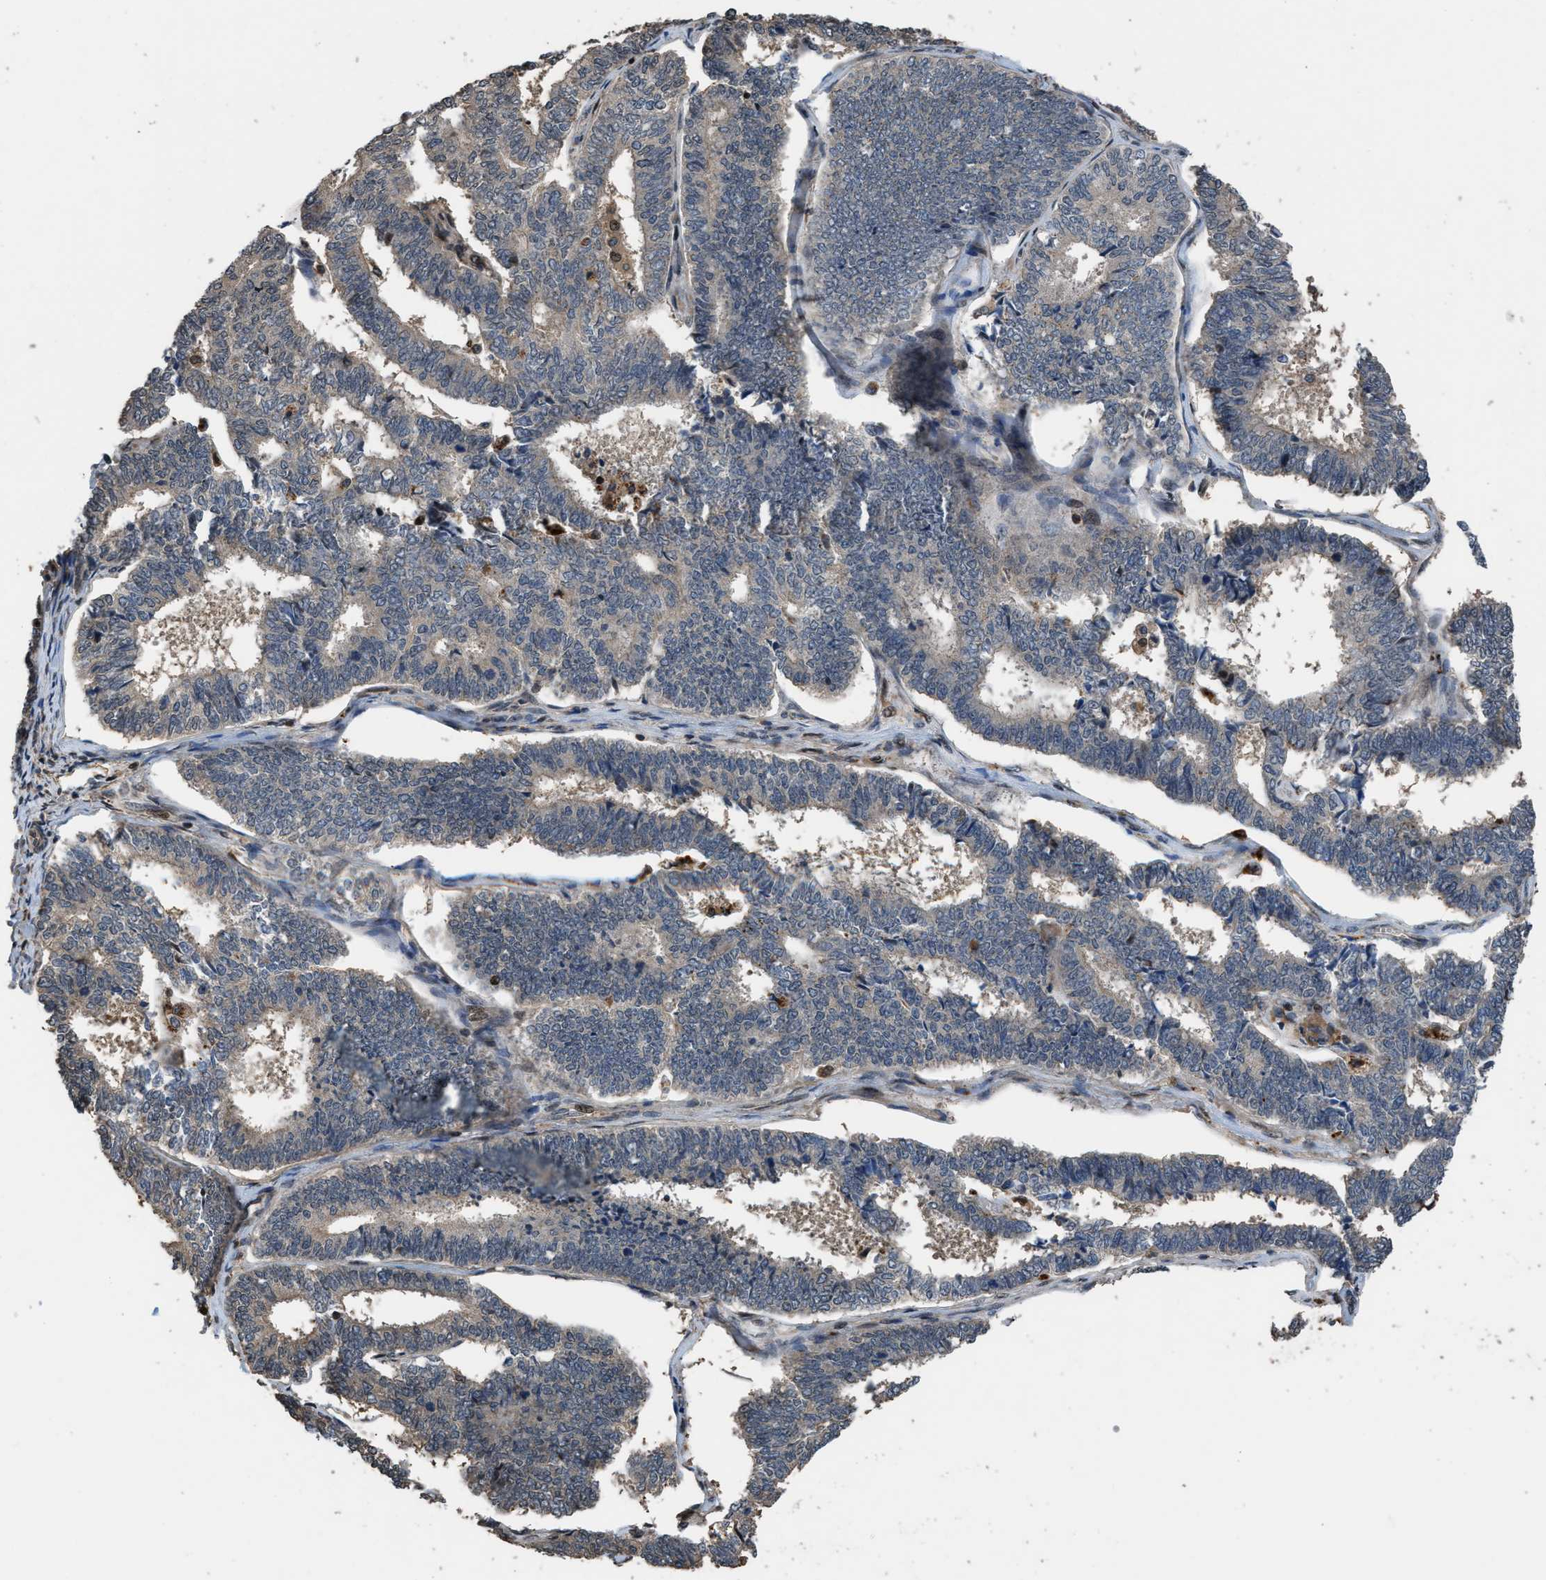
{"staining": {"intensity": "negative", "quantity": "none", "location": "none"}, "tissue": "endometrial cancer", "cell_type": "Tumor cells", "image_type": "cancer", "snomed": [{"axis": "morphology", "description": "Adenocarcinoma, NOS"}, {"axis": "topography", "description": "Endometrium"}], "caption": "An IHC micrograph of endometrial adenocarcinoma is shown. There is no staining in tumor cells of endometrial adenocarcinoma. (Immunohistochemistry (ihc), brightfield microscopy, high magnification).", "gene": "CTBS", "patient": {"sex": "female", "age": 70}}